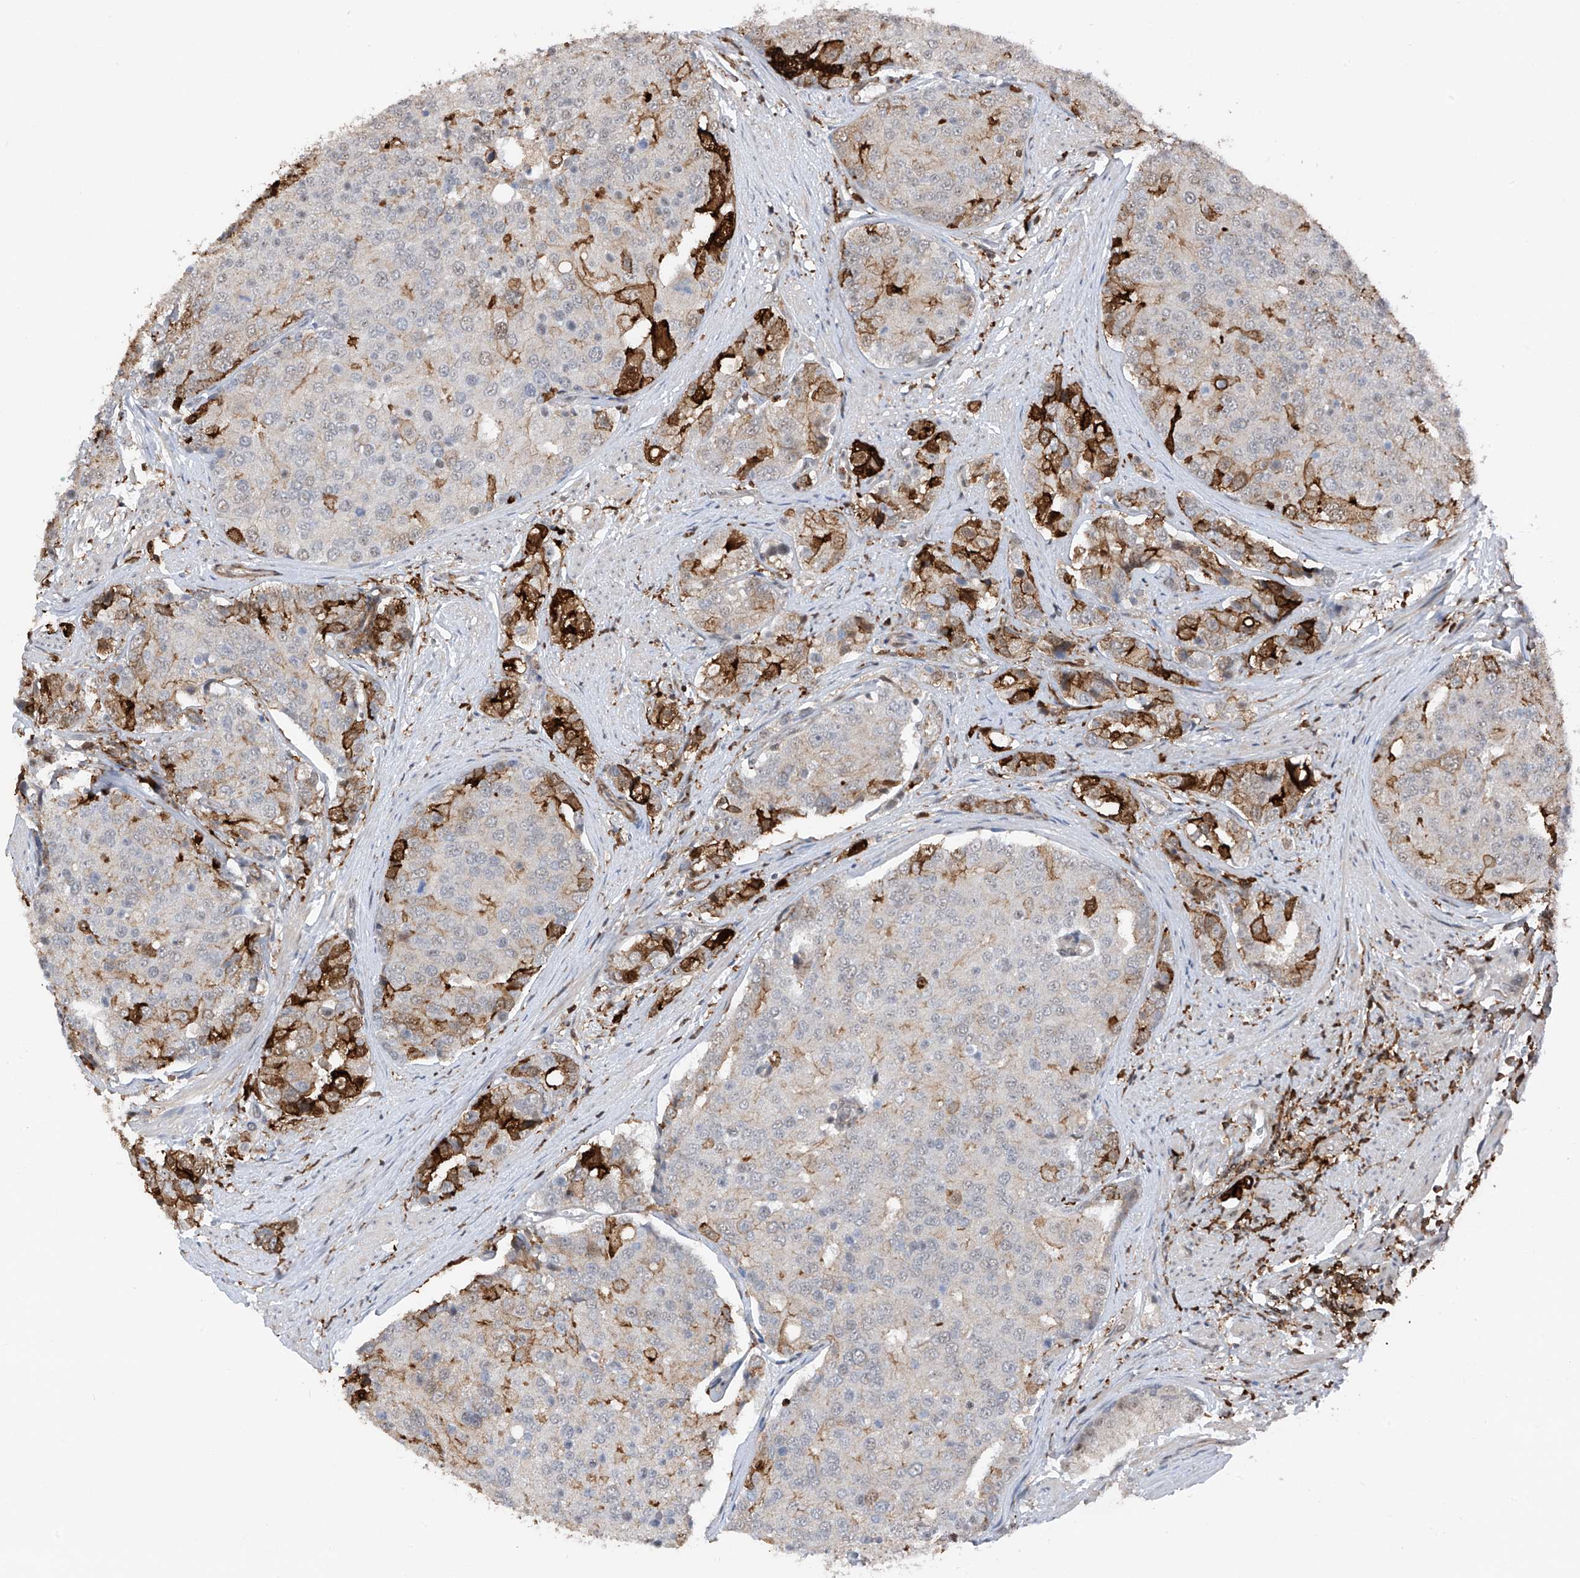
{"staining": {"intensity": "strong", "quantity": "<25%", "location": "cytoplasmic/membranous"}, "tissue": "prostate cancer", "cell_type": "Tumor cells", "image_type": "cancer", "snomed": [{"axis": "morphology", "description": "Adenocarcinoma, High grade"}, {"axis": "topography", "description": "Prostate"}], "caption": "Strong cytoplasmic/membranous staining for a protein is present in about <25% of tumor cells of prostate cancer (adenocarcinoma (high-grade)) using immunohistochemistry (IHC).", "gene": "MICAL1", "patient": {"sex": "male", "age": 50}}